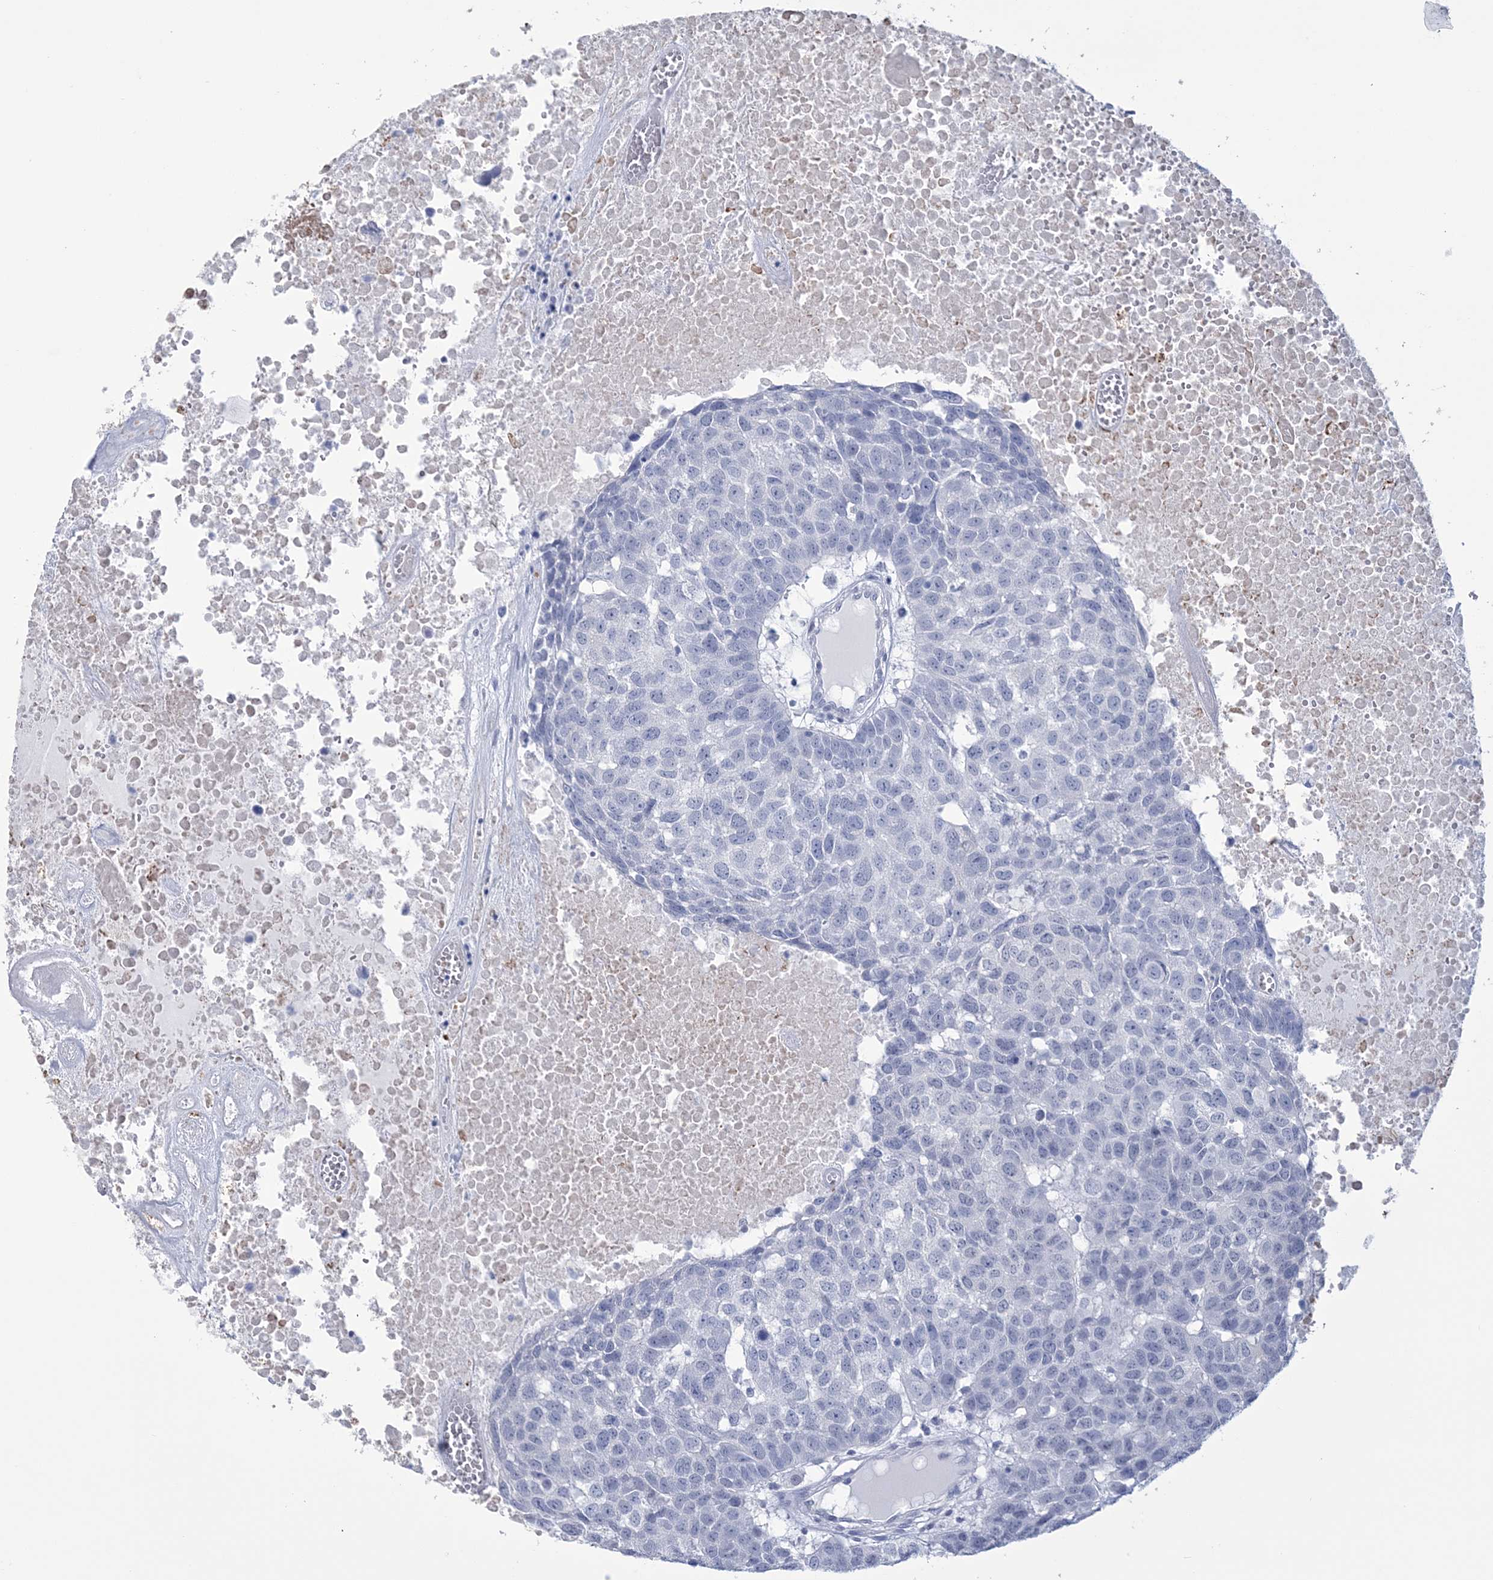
{"staining": {"intensity": "negative", "quantity": "none", "location": "none"}, "tissue": "head and neck cancer", "cell_type": "Tumor cells", "image_type": "cancer", "snomed": [{"axis": "morphology", "description": "Squamous cell carcinoma, NOS"}, {"axis": "topography", "description": "Head-Neck"}], "caption": "A micrograph of squamous cell carcinoma (head and neck) stained for a protein shows no brown staining in tumor cells.", "gene": "DPCD", "patient": {"sex": "male", "age": 66}}